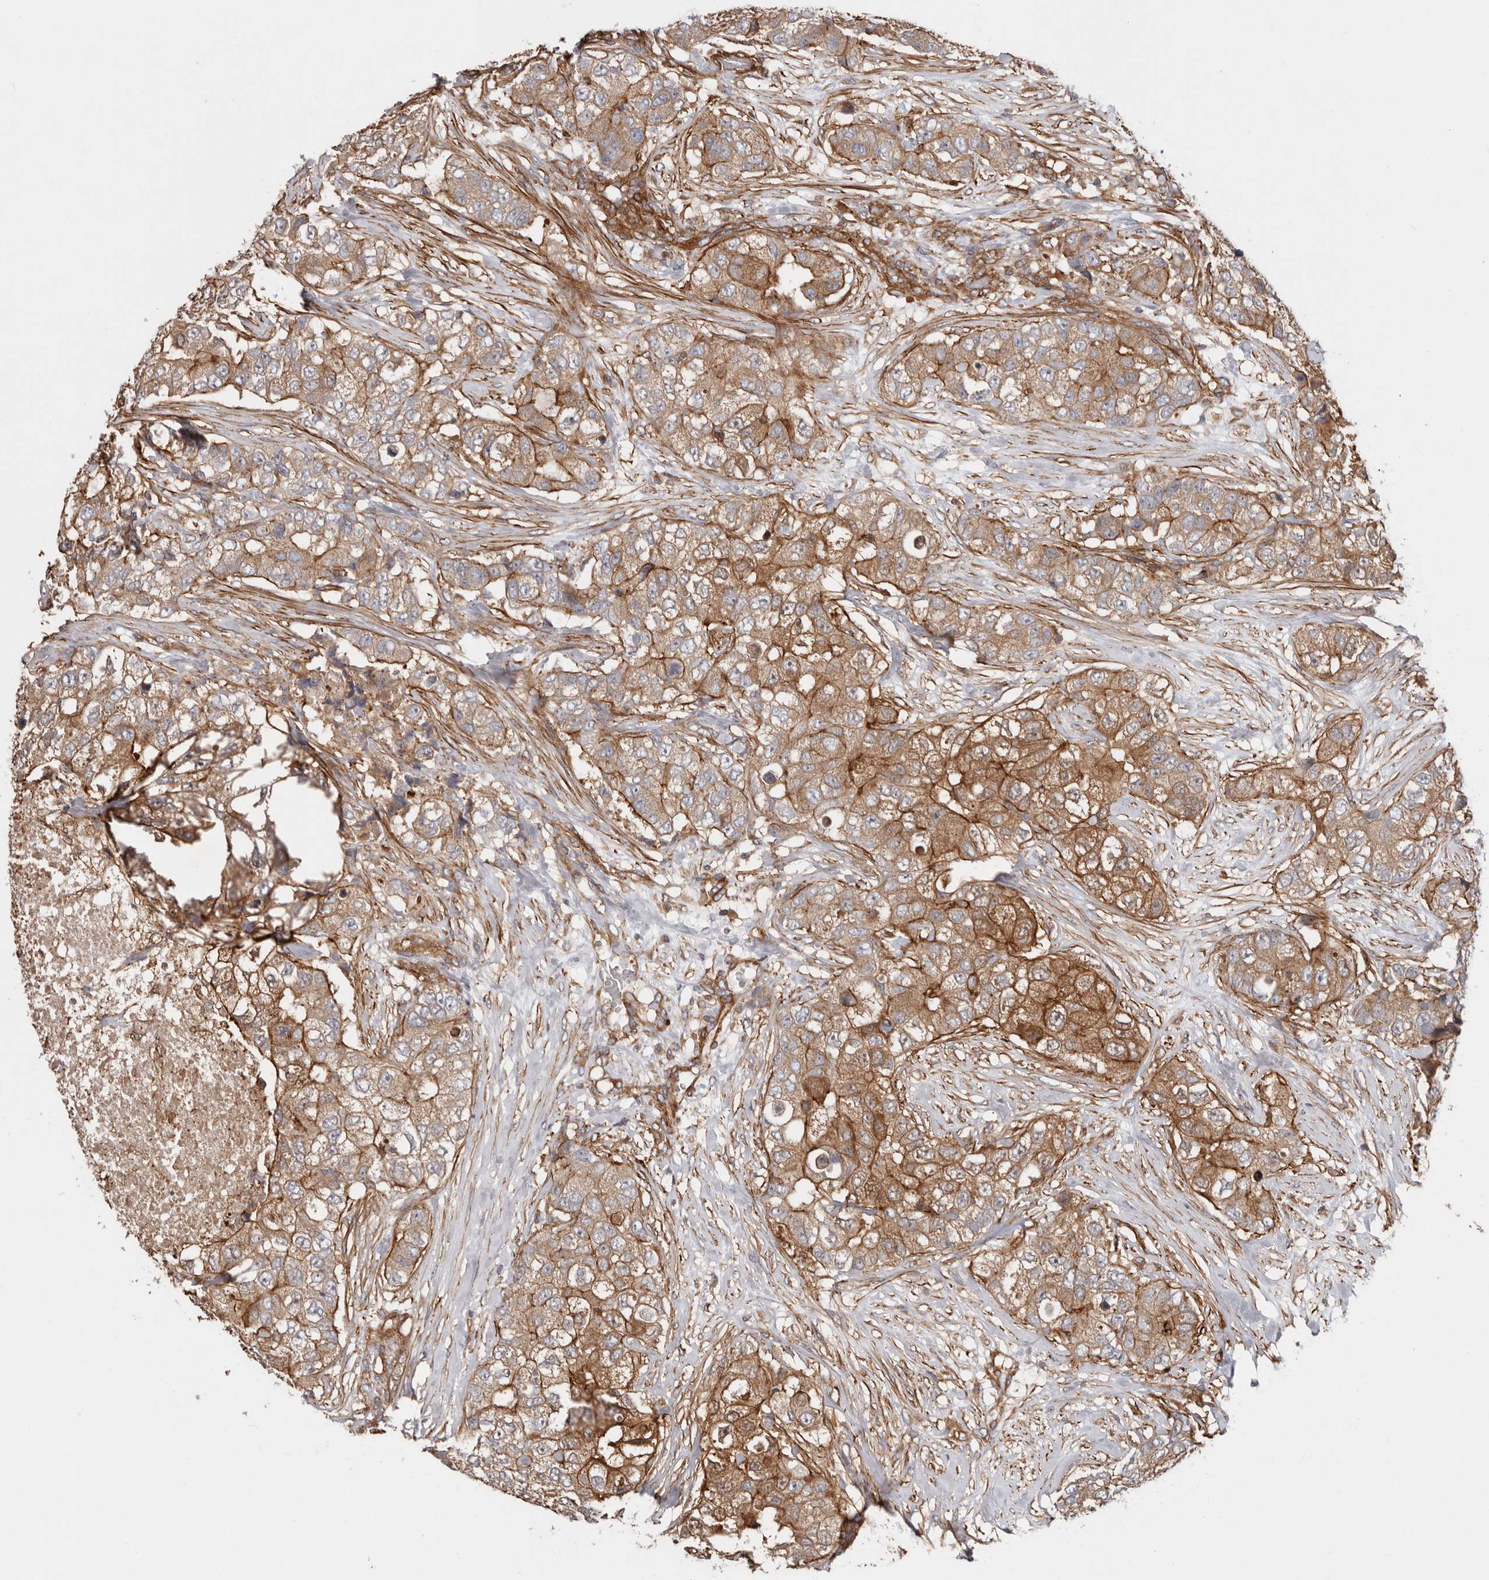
{"staining": {"intensity": "moderate", "quantity": ">75%", "location": "cytoplasmic/membranous"}, "tissue": "breast cancer", "cell_type": "Tumor cells", "image_type": "cancer", "snomed": [{"axis": "morphology", "description": "Duct carcinoma"}, {"axis": "topography", "description": "Breast"}], "caption": "DAB immunohistochemical staining of breast cancer (invasive ductal carcinoma) exhibits moderate cytoplasmic/membranous protein positivity in approximately >75% of tumor cells.", "gene": "TMC7", "patient": {"sex": "female", "age": 62}}